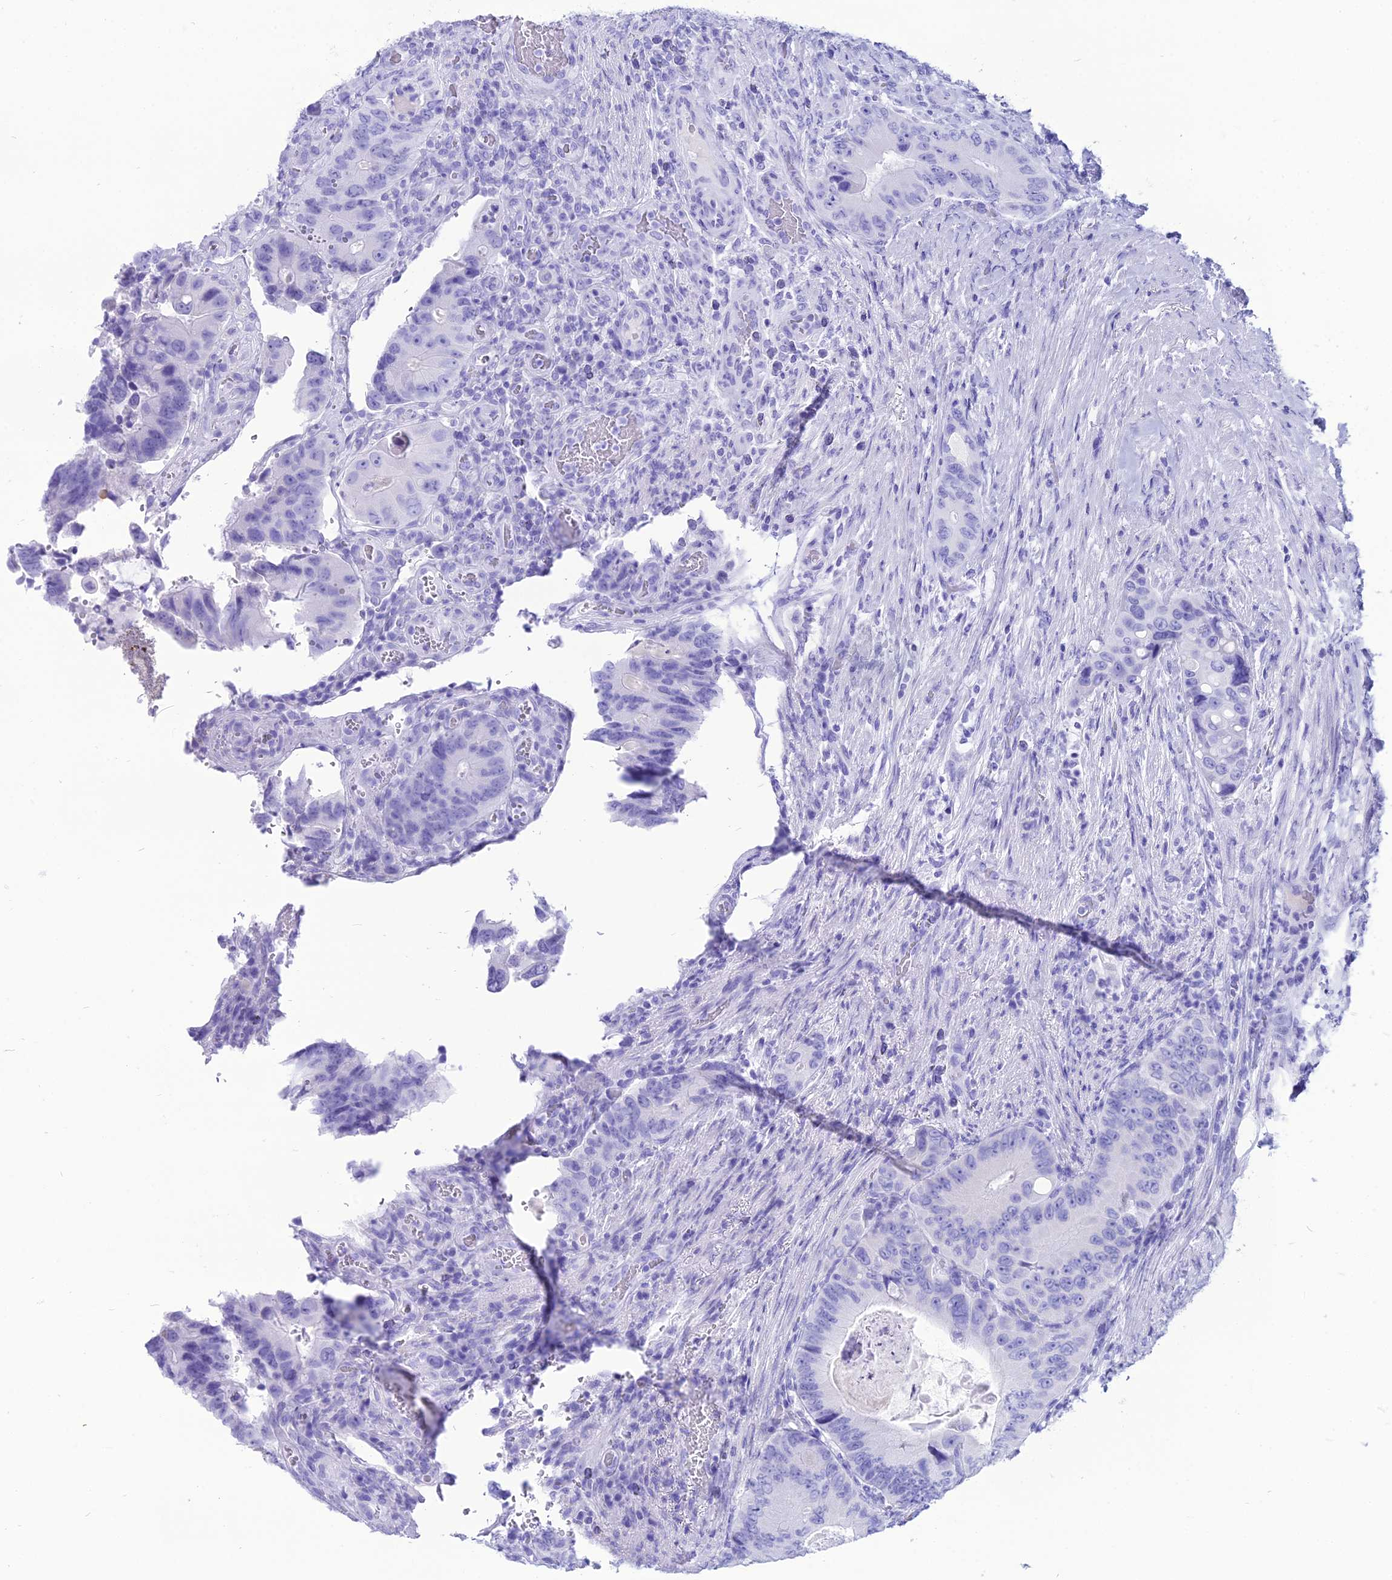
{"staining": {"intensity": "negative", "quantity": "none", "location": "none"}, "tissue": "colorectal cancer", "cell_type": "Tumor cells", "image_type": "cancer", "snomed": [{"axis": "morphology", "description": "Adenocarcinoma, NOS"}, {"axis": "topography", "description": "Colon"}], "caption": "DAB immunohistochemical staining of colorectal cancer demonstrates no significant positivity in tumor cells.", "gene": "PNMA5", "patient": {"sex": "male", "age": 84}}